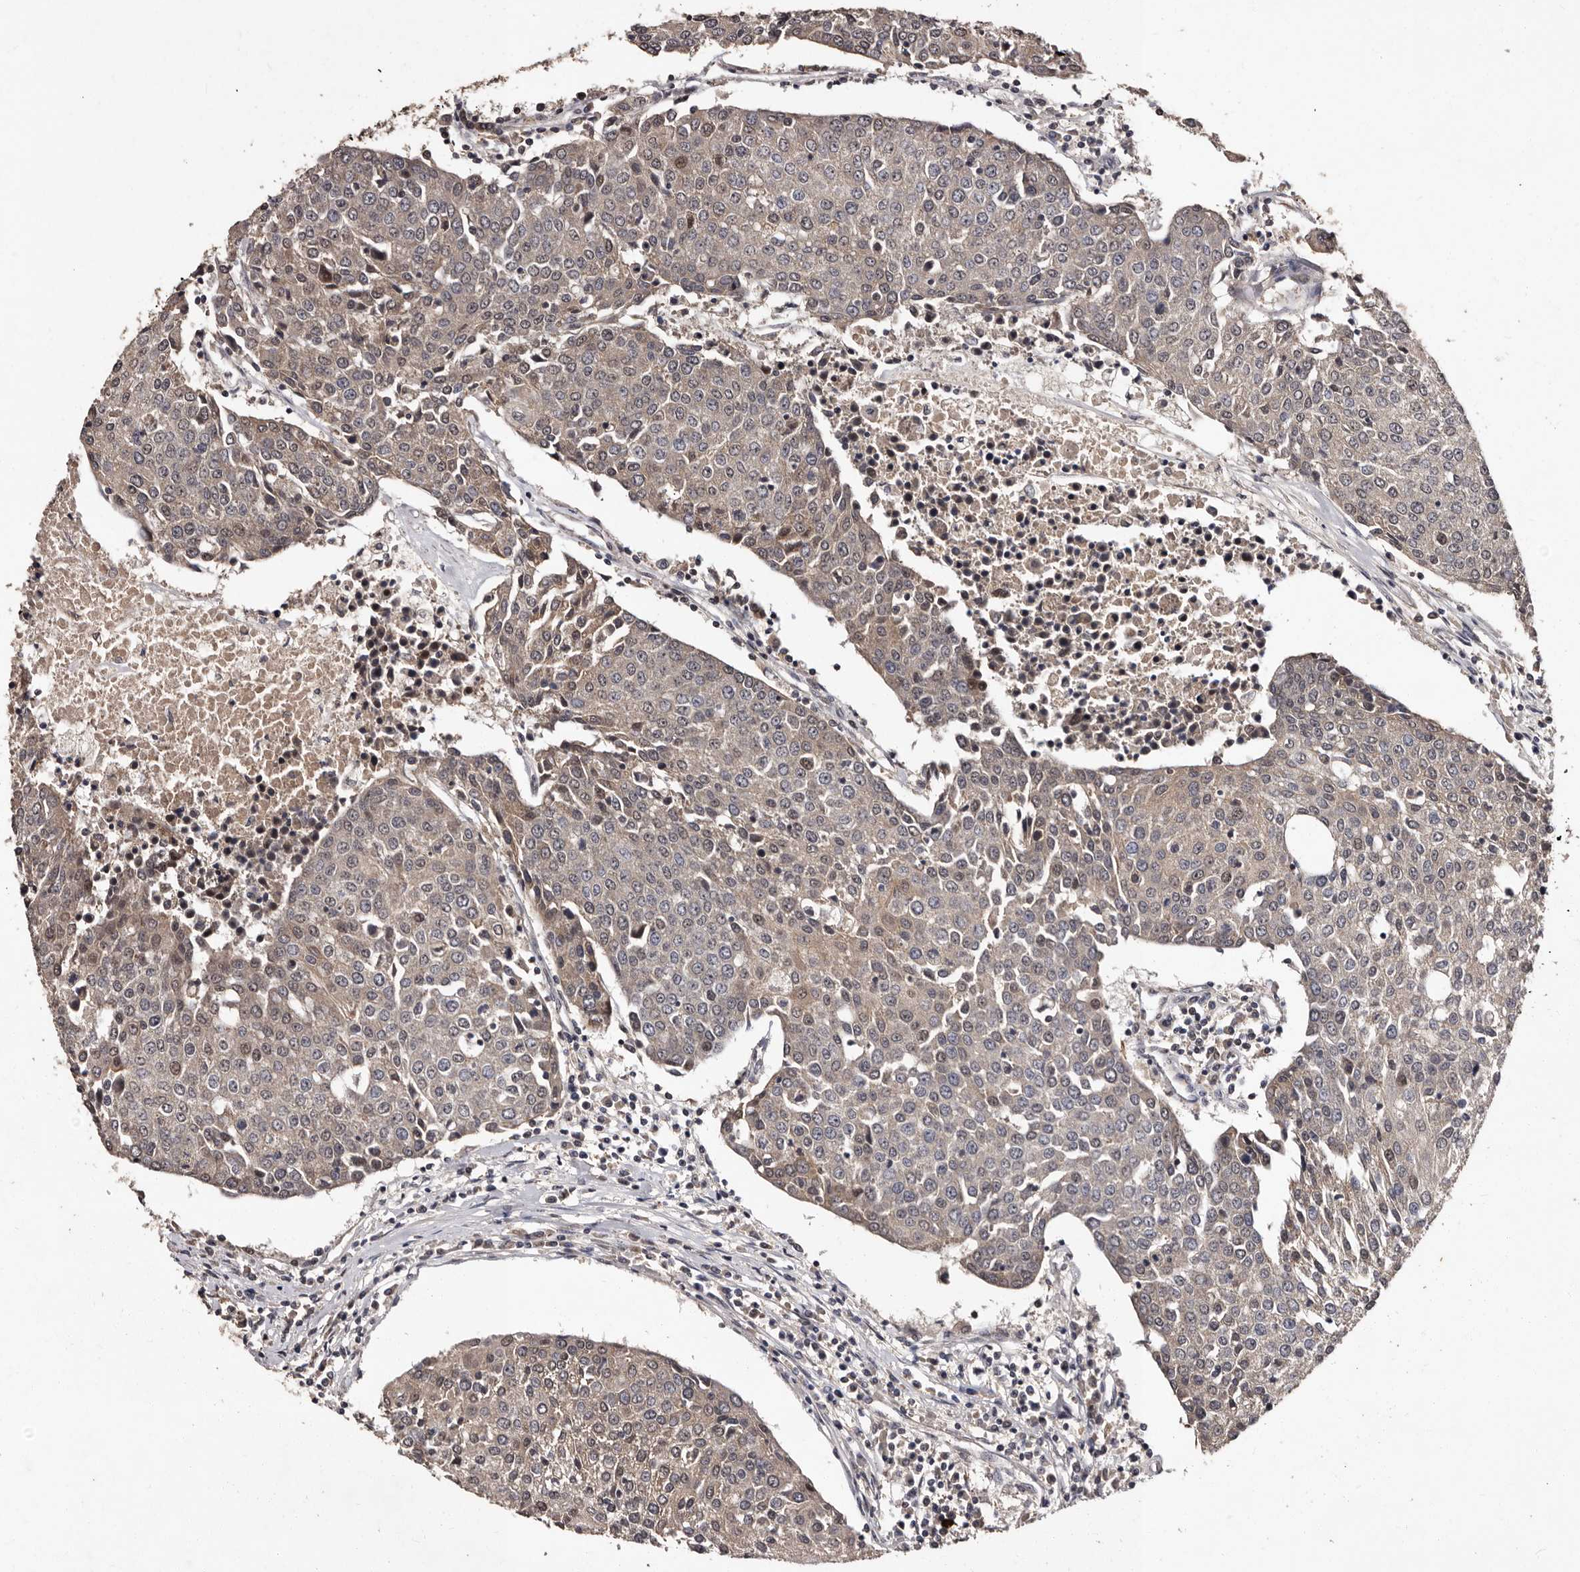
{"staining": {"intensity": "weak", "quantity": "<25%", "location": "cytoplasmic/membranous,nuclear"}, "tissue": "urothelial cancer", "cell_type": "Tumor cells", "image_type": "cancer", "snomed": [{"axis": "morphology", "description": "Urothelial carcinoma, High grade"}, {"axis": "topography", "description": "Urinary bladder"}], "caption": "Micrograph shows no significant protein positivity in tumor cells of high-grade urothelial carcinoma.", "gene": "MKRN3", "patient": {"sex": "female", "age": 85}}